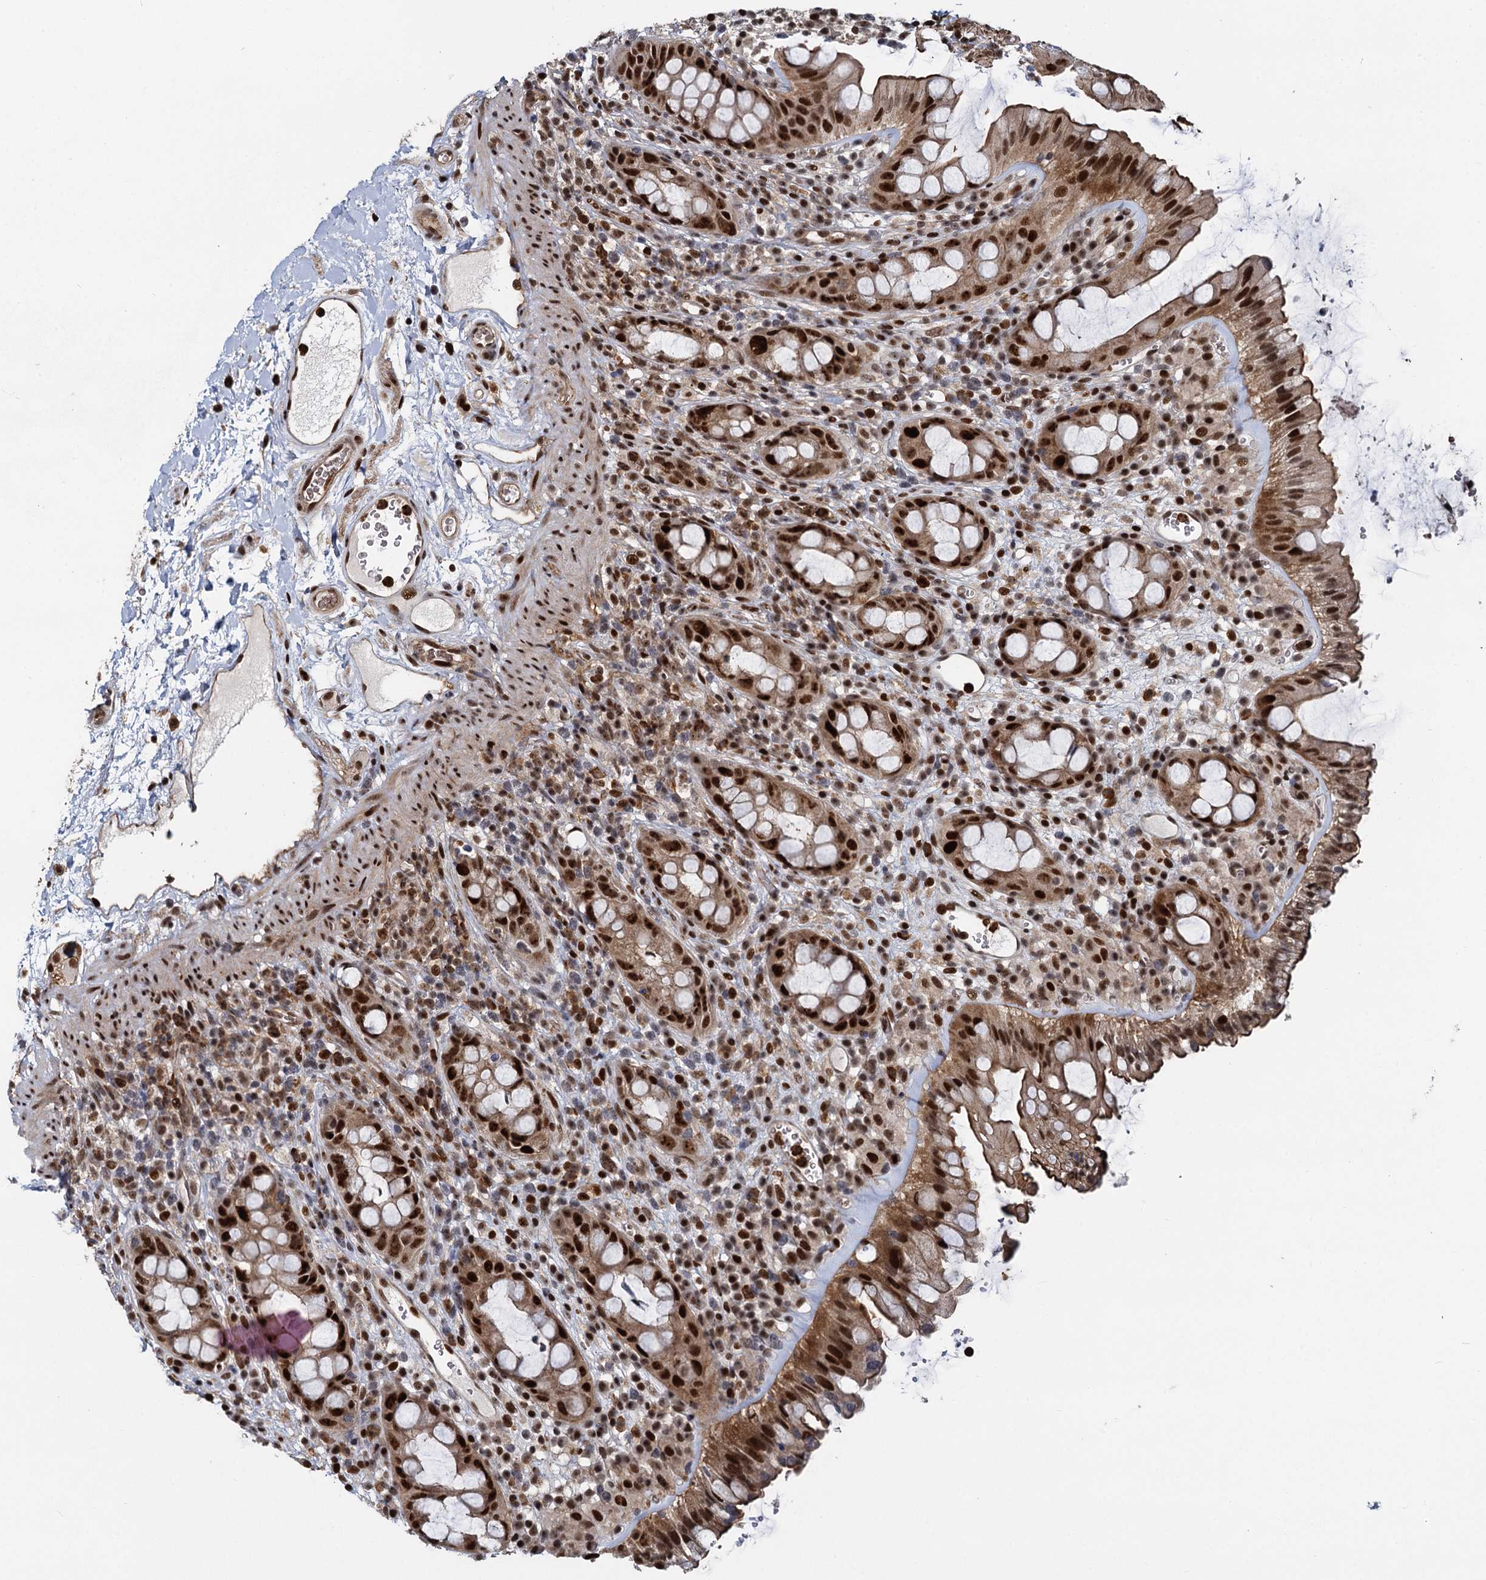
{"staining": {"intensity": "strong", "quantity": ">75%", "location": "cytoplasmic/membranous,nuclear"}, "tissue": "rectum", "cell_type": "Glandular cells", "image_type": "normal", "snomed": [{"axis": "morphology", "description": "Normal tissue, NOS"}, {"axis": "topography", "description": "Rectum"}], "caption": "A histopathology image of human rectum stained for a protein reveals strong cytoplasmic/membranous,nuclear brown staining in glandular cells. (Stains: DAB (3,3'-diaminobenzidine) in brown, nuclei in blue, Microscopy: brightfield microscopy at high magnification).", "gene": "ANKRD49", "patient": {"sex": "female", "age": 57}}